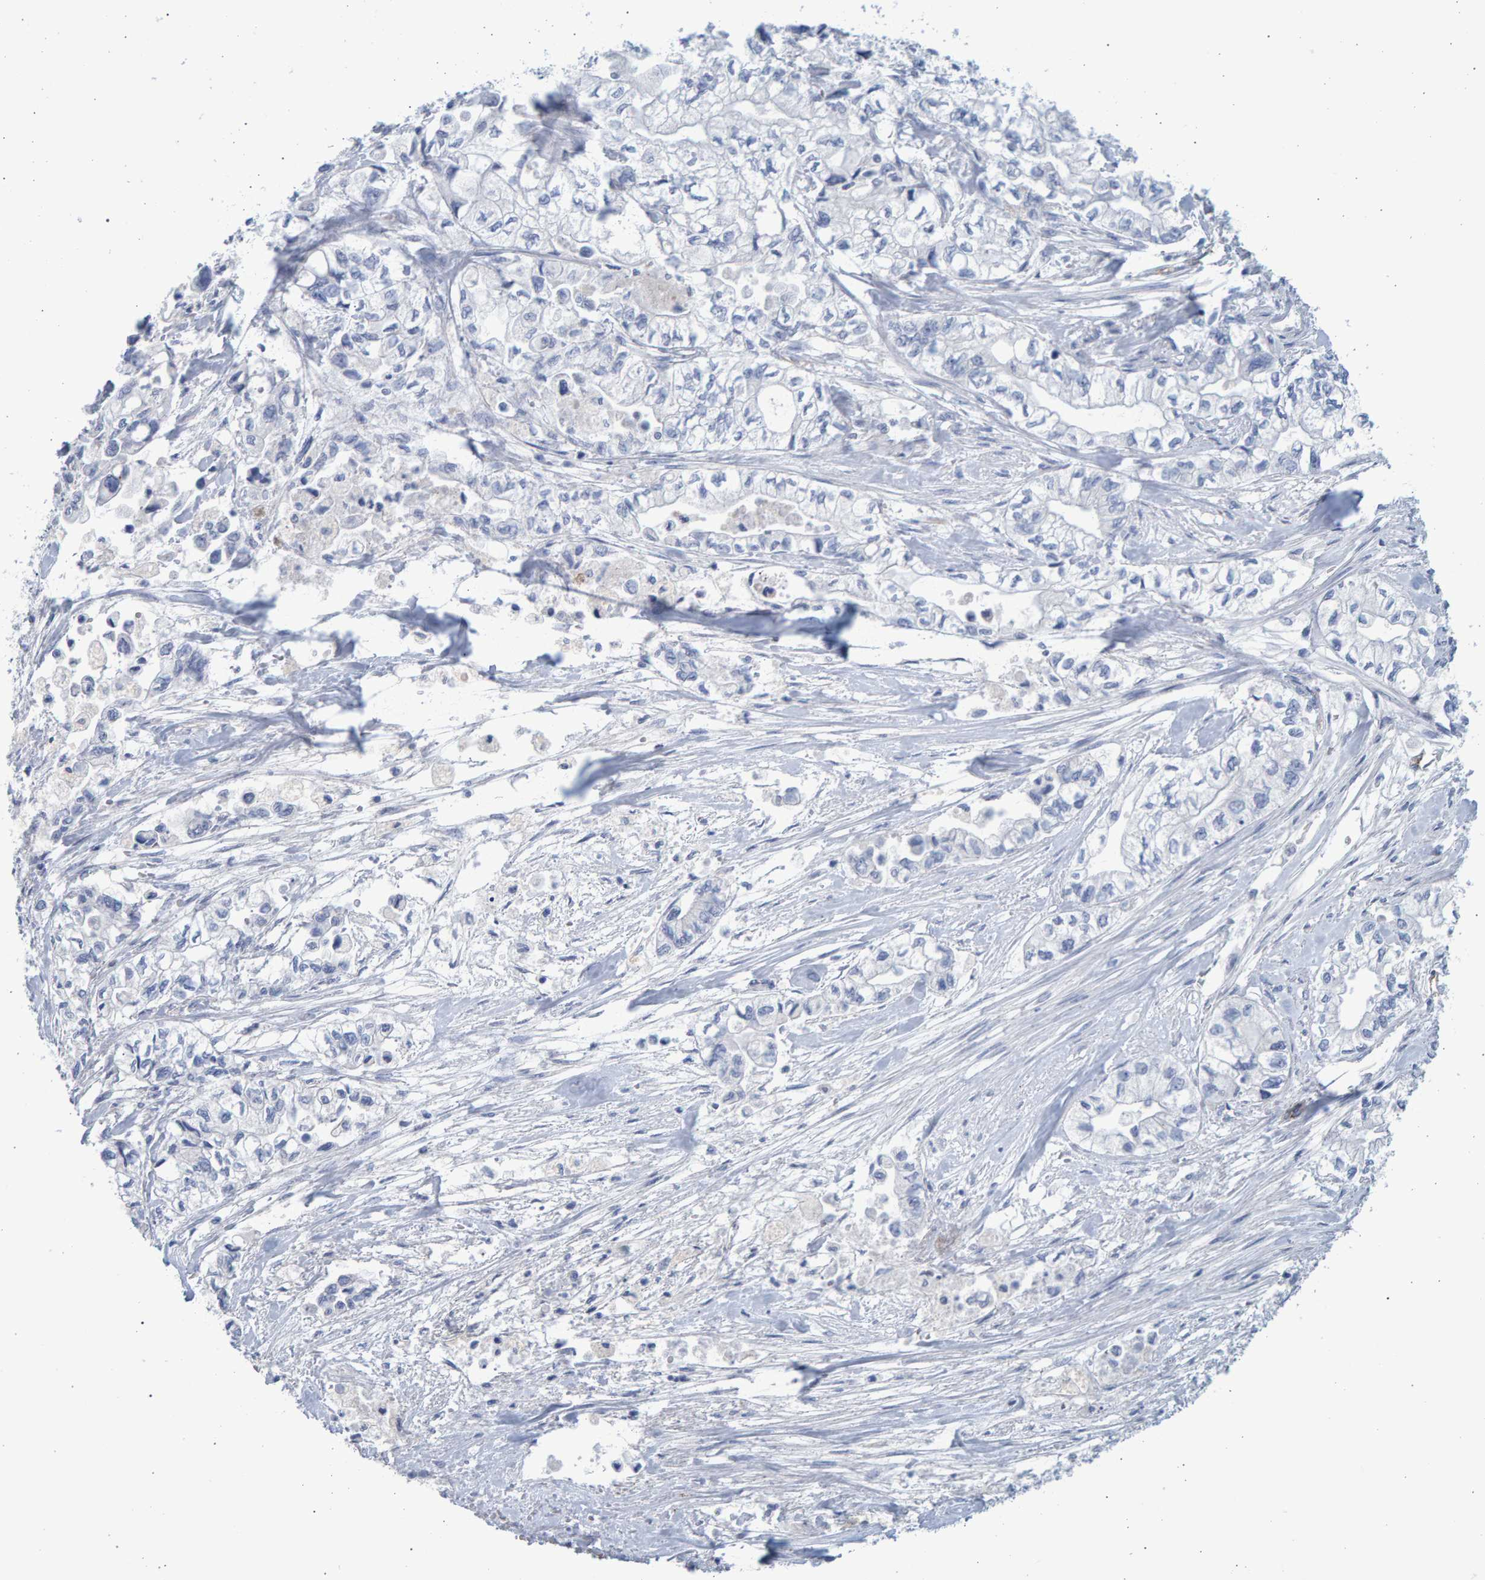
{"staining": {"intensity": "negative", "quantity": "none", "location": "none"}, "tissue": "pancreatic cancer", "cell_type": "Tumor cells", "image_type": "cancer", "snomed": [{"axis": "morphology", "description": "Adenocarcinoma, NOS"}, {"axis": "topography", "description": "Pancreas"}], "caption": "Tumor cells are negative for protein expression in human adenocarcinoma (pancreatic). The staining is performed using DAB brown chromogen with nuclei counter-stained in using hematoxylin.", "gene": "SLC34A3", "patient": {"sex": "male", "age": 79}}